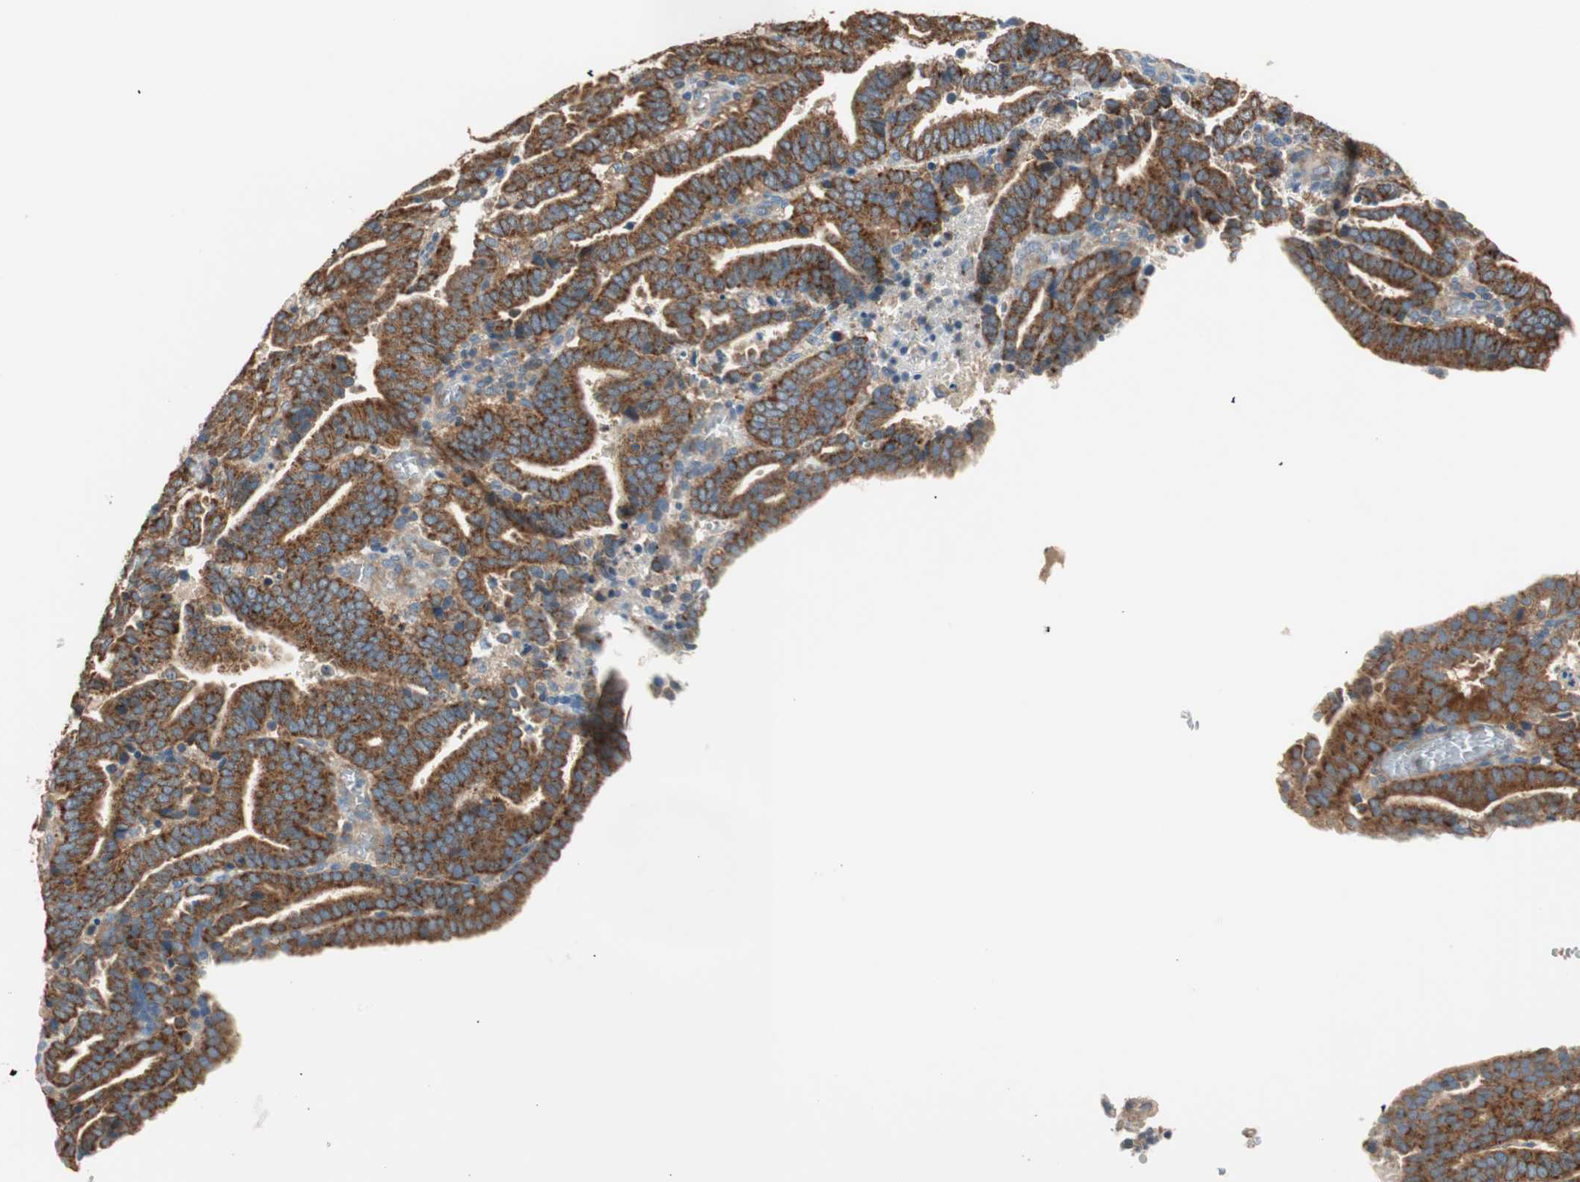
{"staining": {"intensity": "strong", "quantity": ">75%", "location": "cytoplasmic/membranous"}, "tissue": "endometrial cancer", "cell_type": "Tumor cells", "image_type": "cancer", "snomed": [{"axis": "morphology", "description": "Adenocarcinoma, NOS"}, {"axis": "topography", "description": "Uterus"}], "caption": "Immunohistochemistry histopathology image of human endometrial cancer (adenocarcinoma) stained for a protein (brown), which exhibits high levels of strong cytoplasmic/membranous expression in about >75% of tumor cells.", "gene": "CC2D1A", "patient": {"sex": "female", "age": 83}}